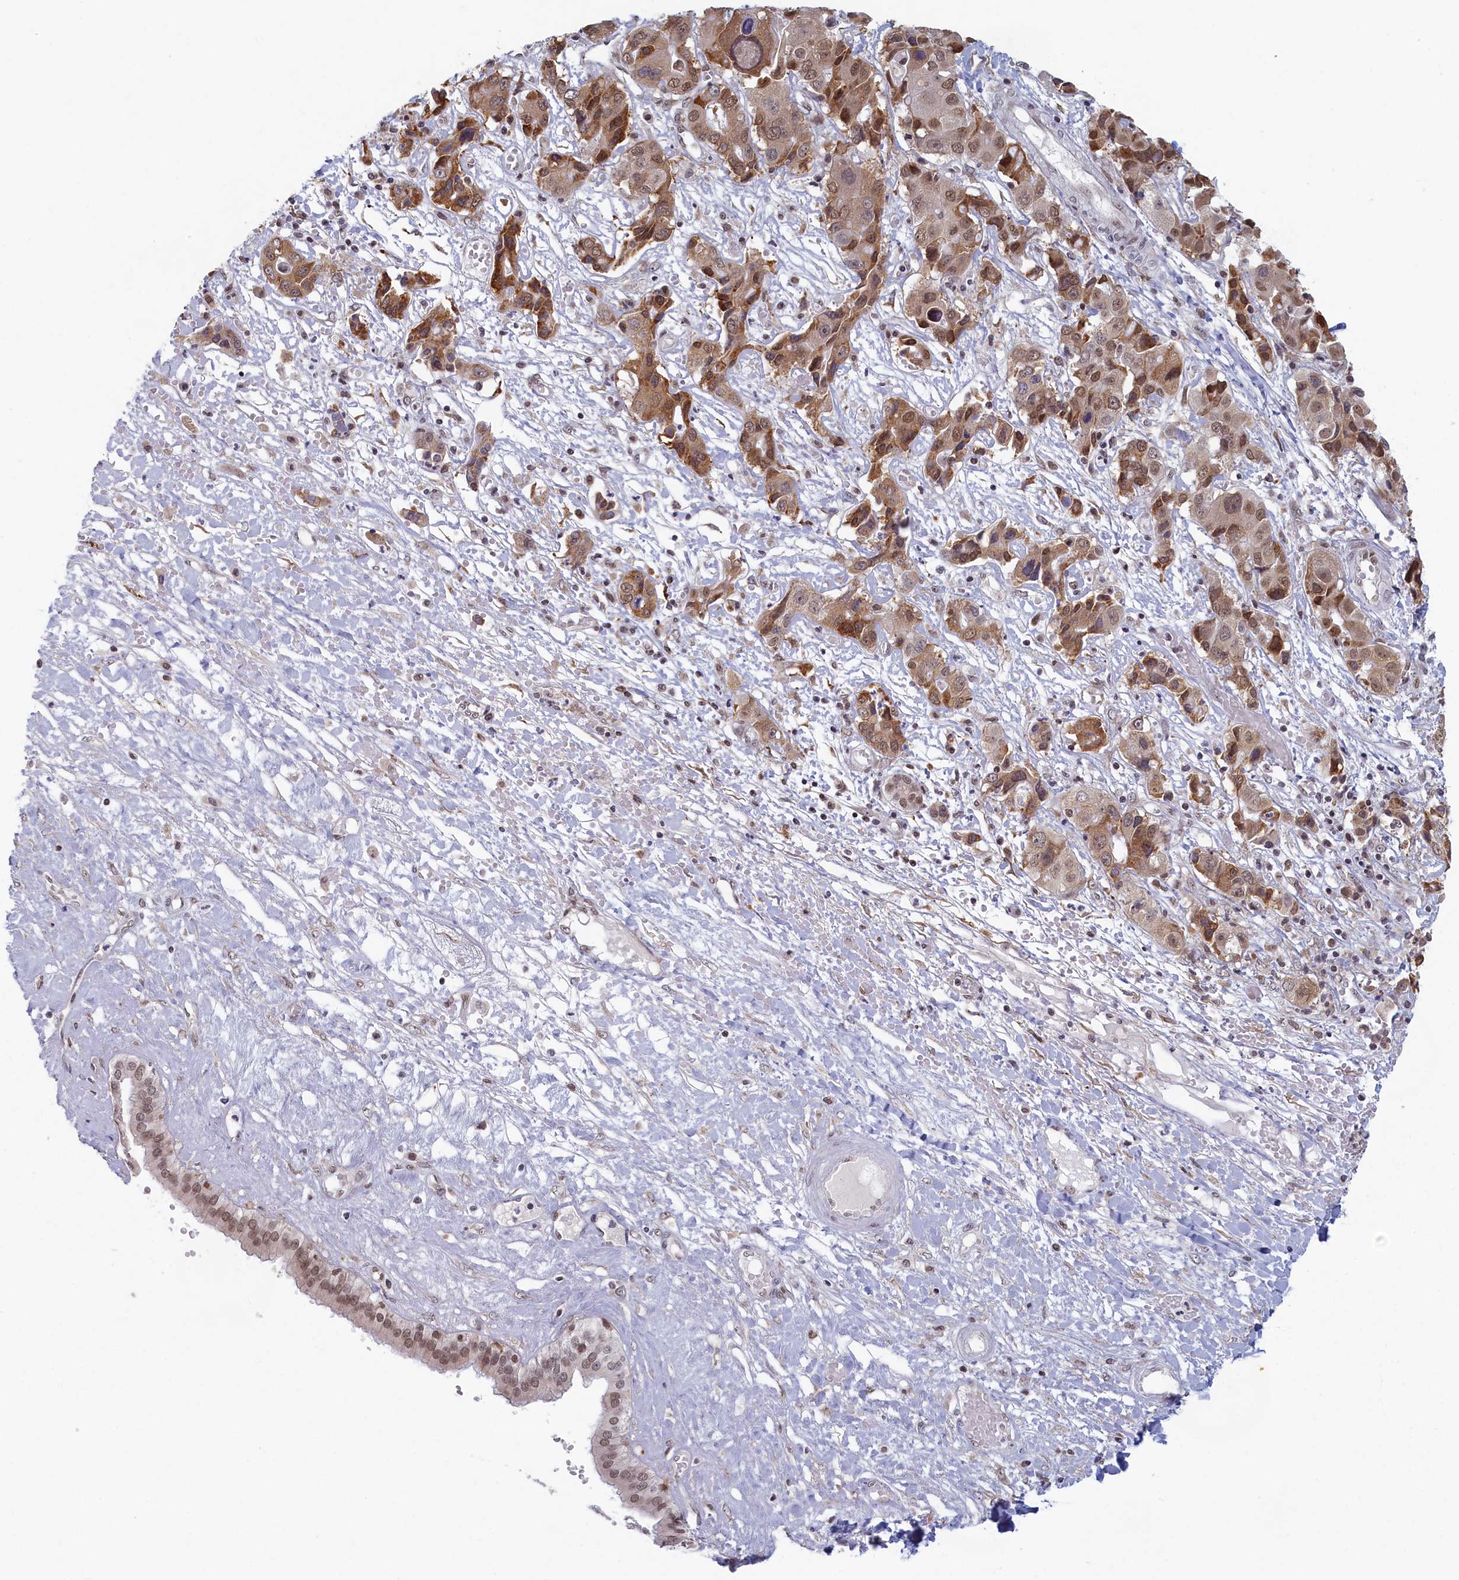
{"staining": {"intensity": "moderate", "quantity": "25%-75%", "location": "cytoplasmic/membranous,nuclear"}, "tissue": "liver cancer", "cell_type": "Tumor cells", "image_type": "cancer", "snomed": [{"axis": "morphology", "description": "Cholangiocarcinoma"}, {"axis": "topography", "description": "Liver"}], "caption": "DAB immunohistochemical staining of liver cancer demonstrates moderate cytoplasmic/membranous and nuclear protein positivity in approximately 25%-75% of tumor cells.", "gene": "DNAJC17", "patient": {"sex": "male", "age": 67}}